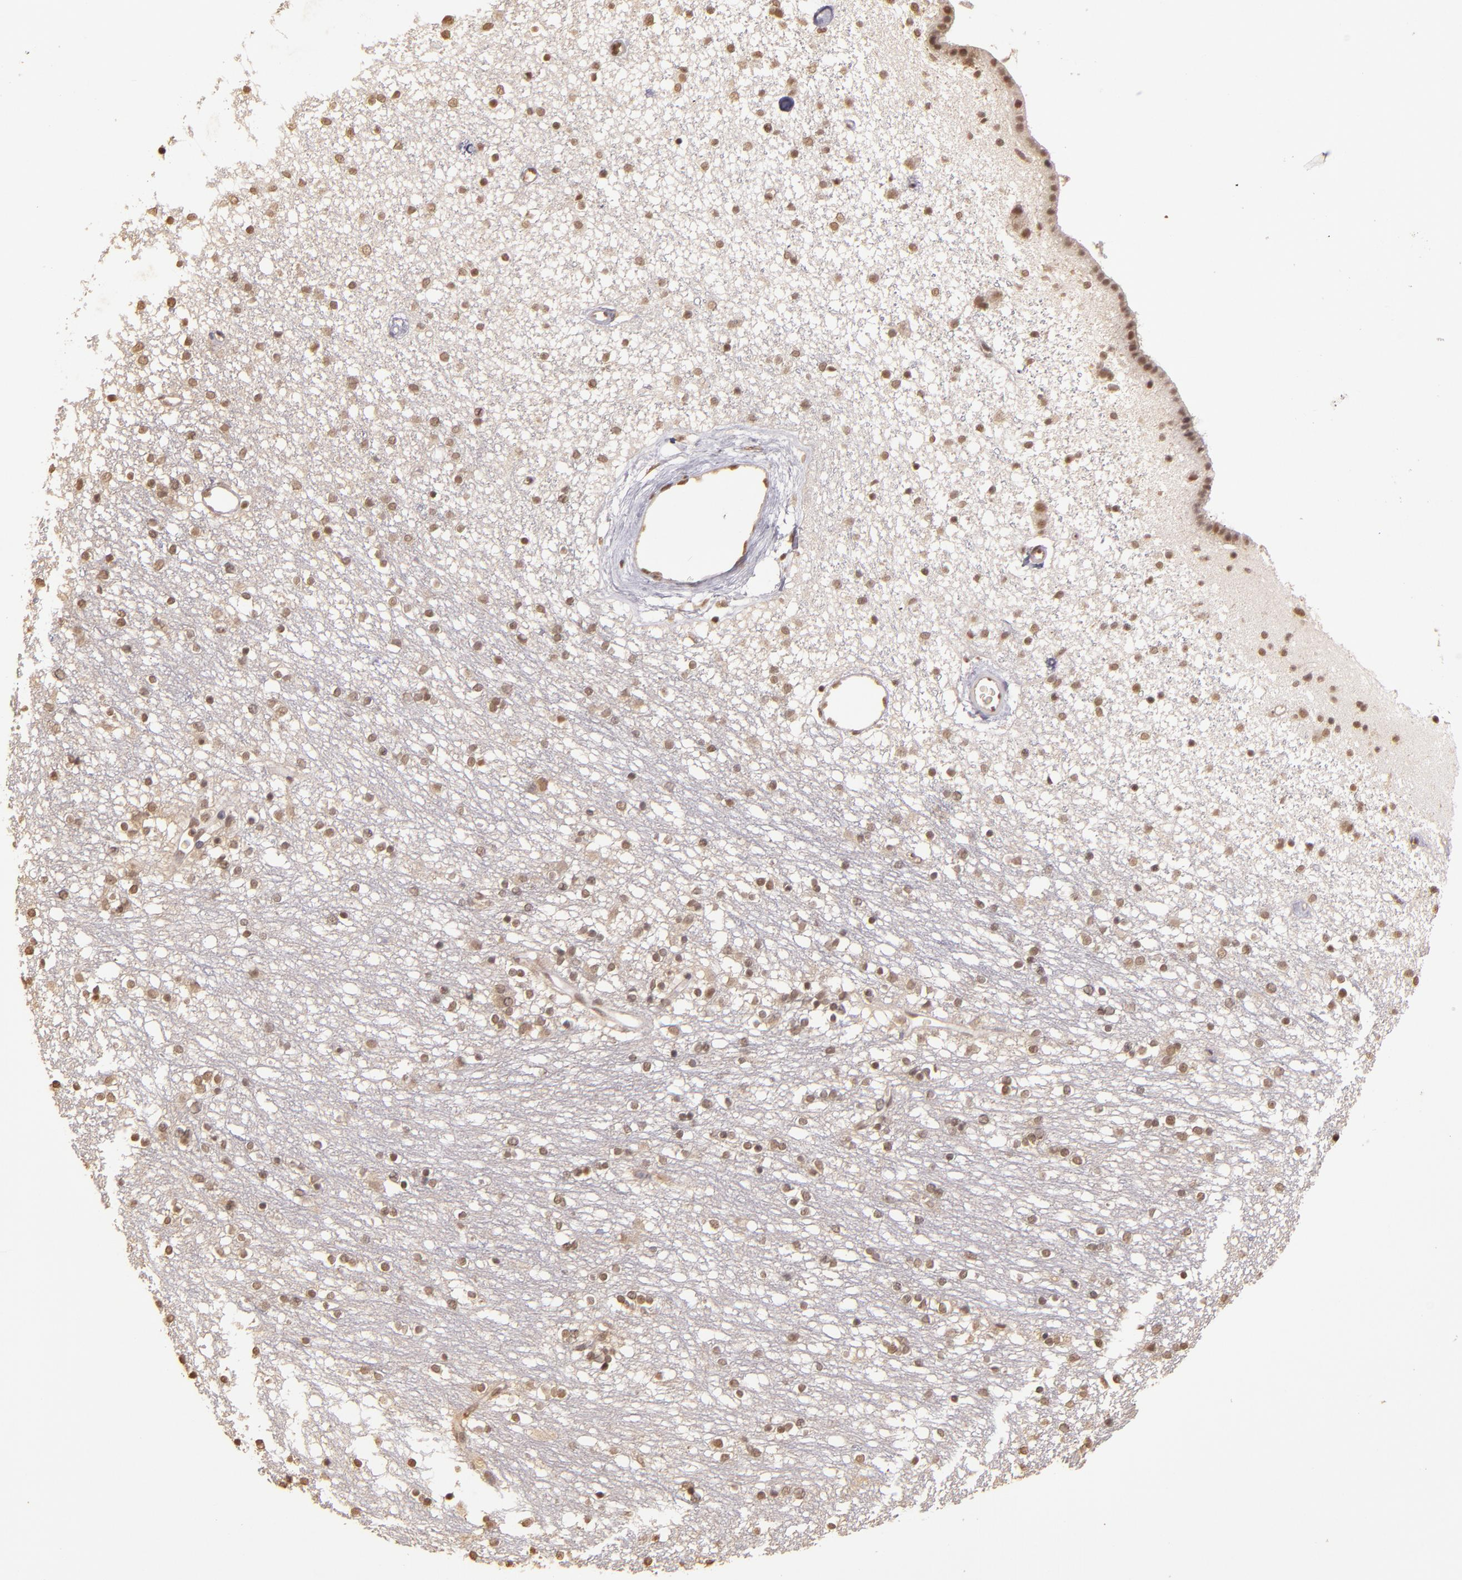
{"staining": {"intensity": "weak", "quantity": ">75%", "location": "cytoplasmic/membranous,nuclear"}, "tissue": "caudate", "cell_type": "Glial cells", "image_type": "normal", "snomed": [{"axis": "morphology", "description": "Normal tissue, NOS"}, {"axis": "topography", "description": "Lateral ventricle wall"}], "caption": "About >75% of glial cells in benign caudate show weak cytoplasmic/membranous,nuclear protein staining as visualized by brown immunohistochemical staining.", "gene": "CUL1", "patient": {"sex": "female", "age": 54}}